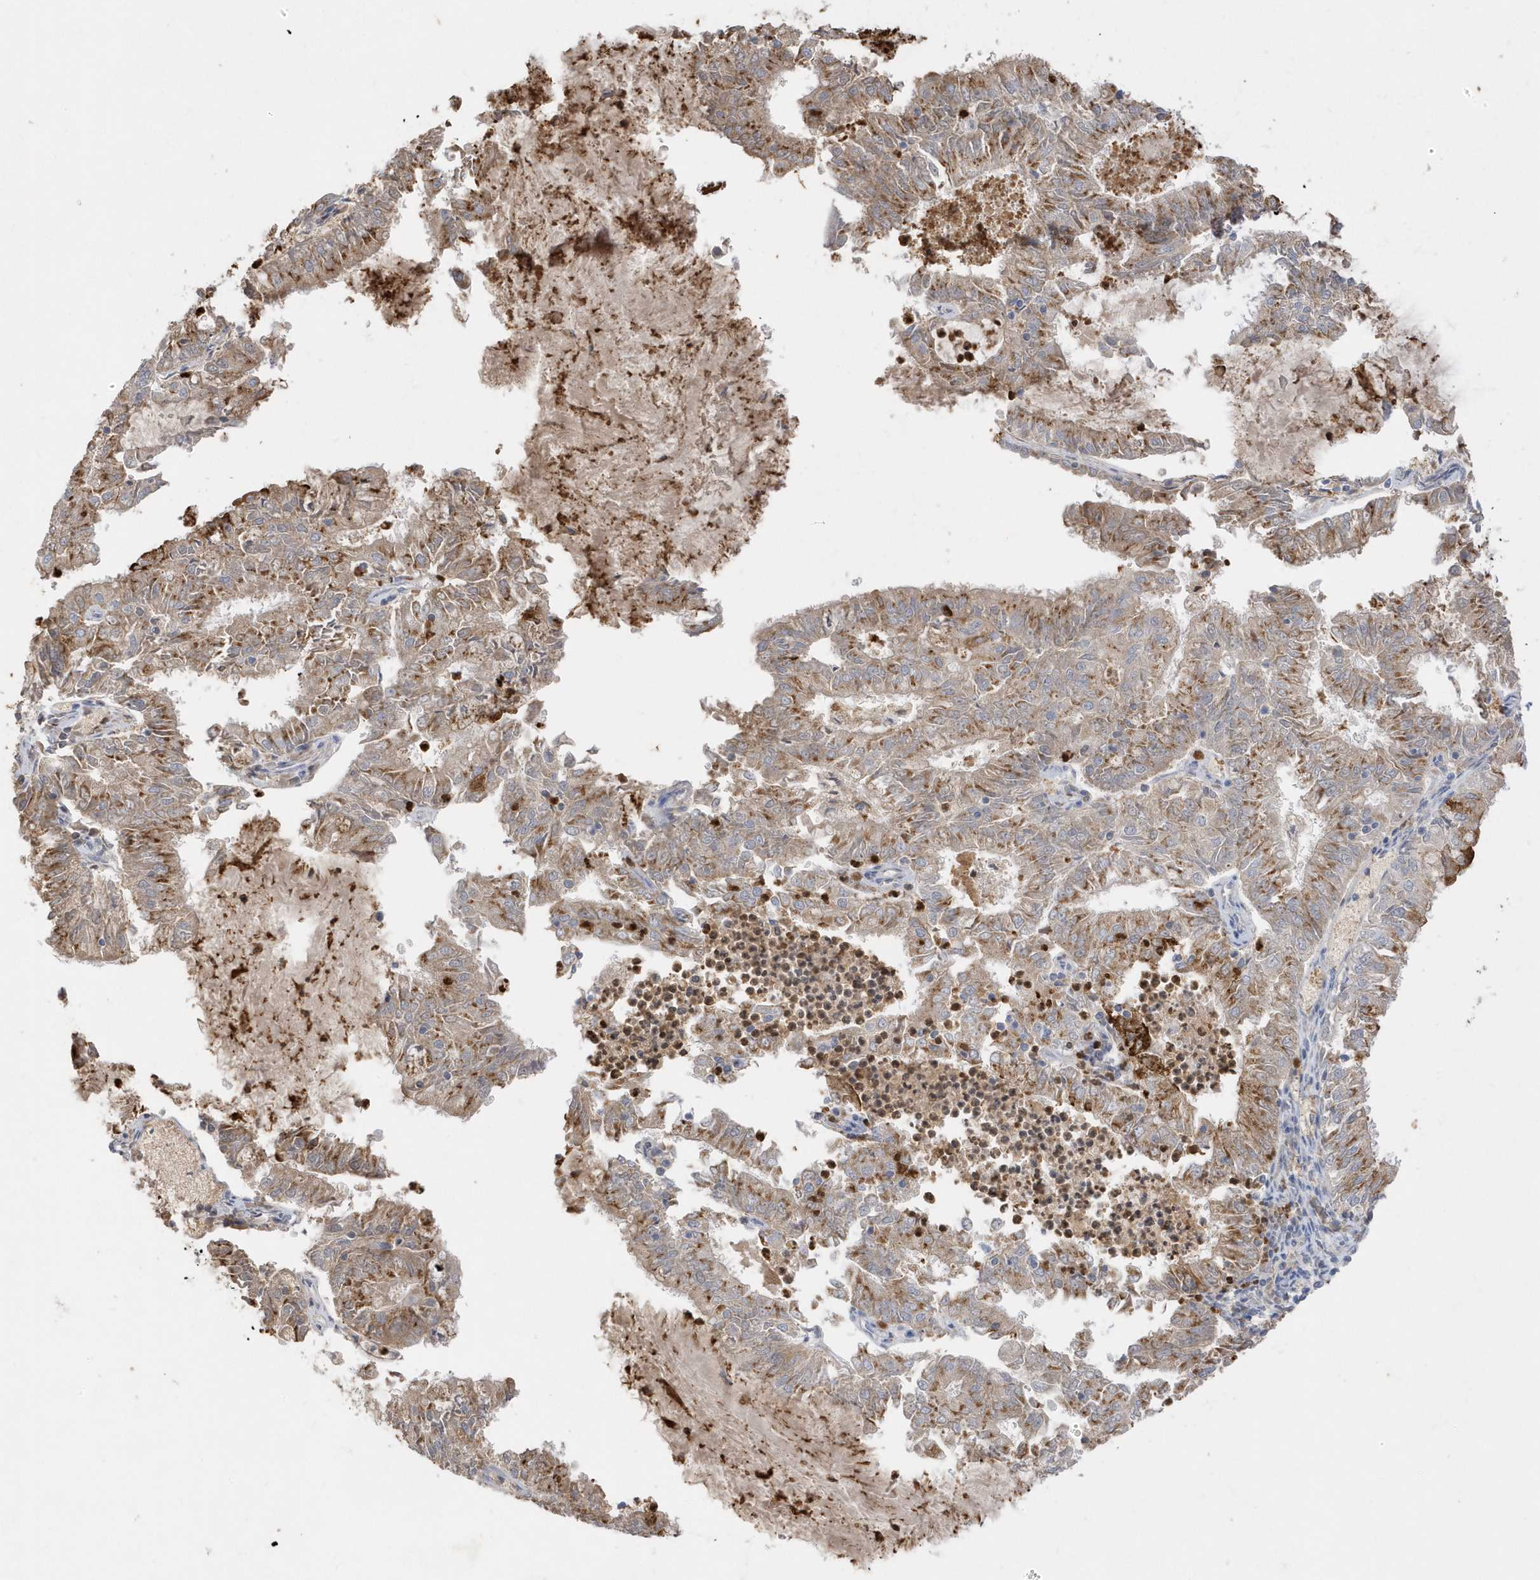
{"staining": {"intensity": "moderate", "quantity": ">75%", "location": "cytoplasmic/membranous"}, "tissue": "endometrial cancer", "cell_type": "Tumor cells", "image_type": "cancer", "snomed": [{"axis": "morphology", "description": "Adenocarcinoma, NOS"}, {"axis": "topography", "description": "Endometrium"}], "caption": "Immunohistochemistry staining of endometrial cancer, which displays medium levels of moderate cytoplasmic/membranous expression in about >75% of tumor cells indicating moderate cytoplasmic/membranous protein expression. The staining was performed using DAB (brown) for protein detection and nuclei were counterstained in hematoxylin (blue).", "gene": "DPP9", "patient": {"sex": "female", "age": 57}}